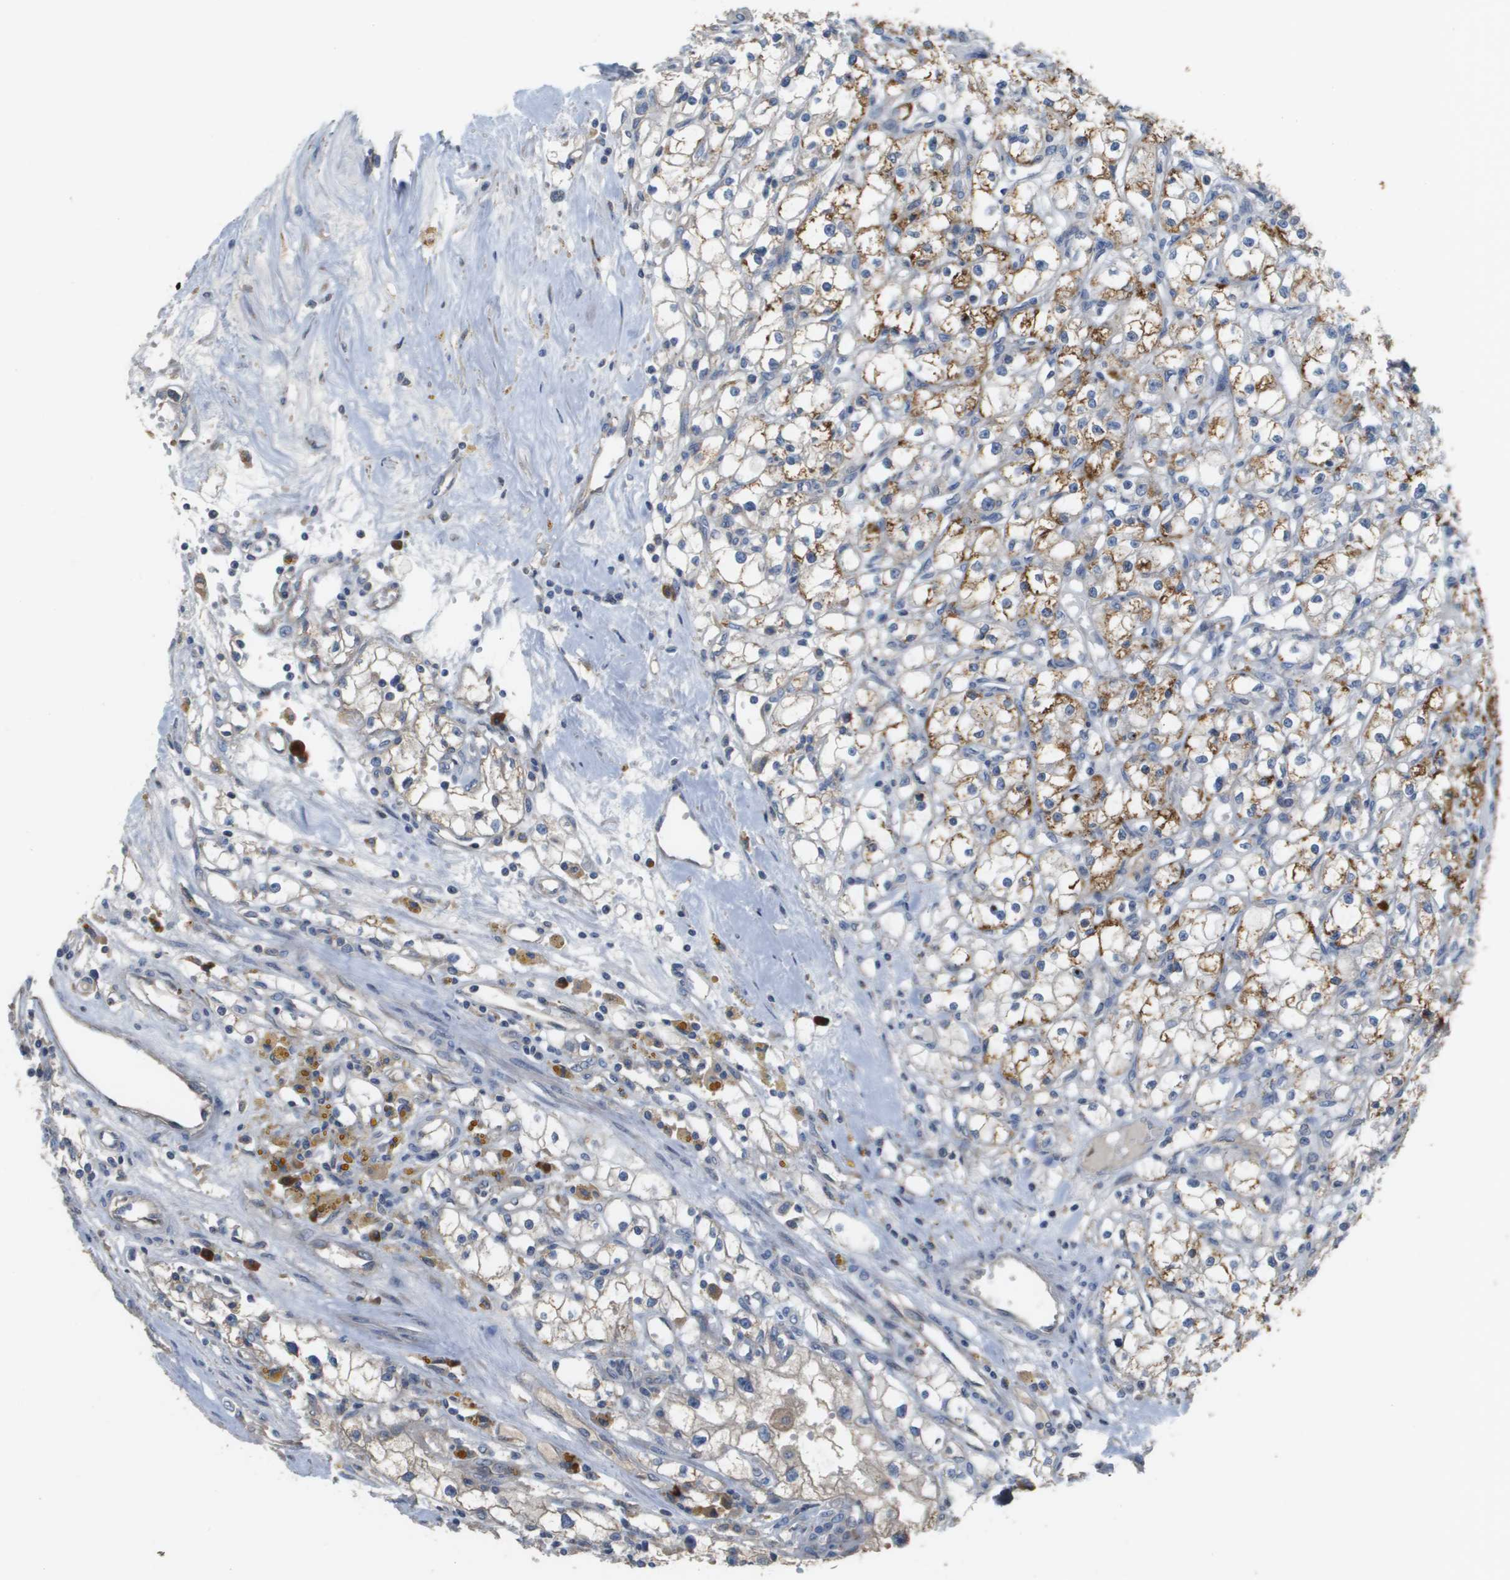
{"staining": {"intensity": "moderate", "quantity": ">75%", "location": "cytoplasmic/membranous"}, "tissue": "renal cancer", "cell_type": "Tumor cells", "image_type": "cancer", "snomed": [{"axis": "morphology", "description": "Adenocarcinoma, NOS"}, {"axis": "topography", "description": "Kidney"}], "caption": "This is an image of immunohistochemistry staining of renal cancer, which shows moderate positivity in the cytoplasmic/membranous of tumor cells.", "gene": "CASP10", "patient": {"sex": "male", "age": 56}}